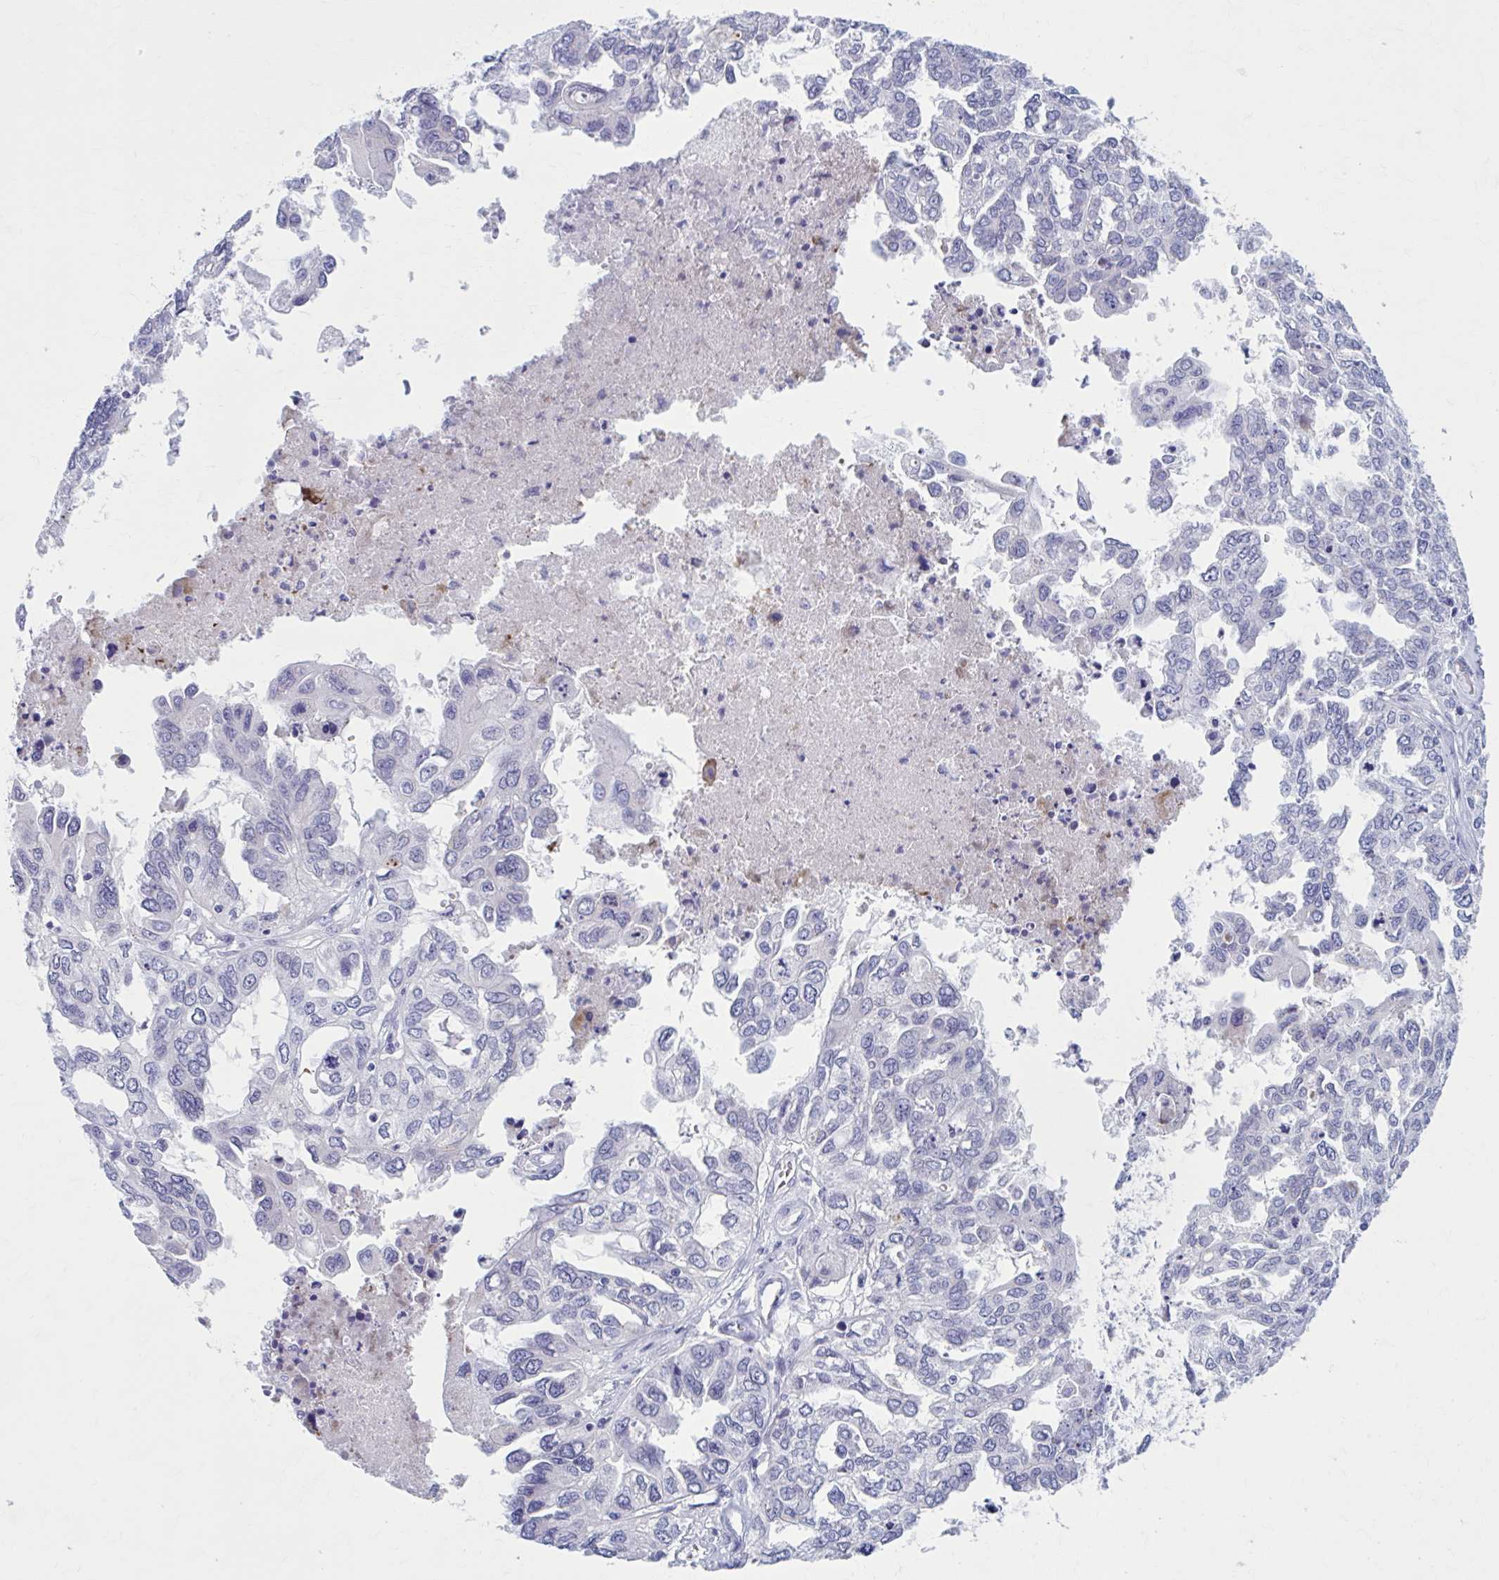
{"staining": {"intensity": "weak", "quantity": "<25%", "location": "nuclear"}, "tissue": "ovarian cancer", "cell_type": "Tumor cells", "image_type": "cancer", "snomed": [{"axis": "morphology", "description": "Cystadenocarcinoma, serous, NOS"}, {"axis": "topography", "description": "Ovary"}], "caption": "High magnification brightfield microscopy of ovarian cancer stained with DAB (brown) and counterstained with hematoxylin (blue): tumor cells show no significant expression. The staining was performed using DAB to visualize the protein expression in brown, while the nuclei were stained in blue with hematoxylin (Magnification: 20x).", "gene": "CCDC105", "patient": {"sex": "female", "age": 53}}